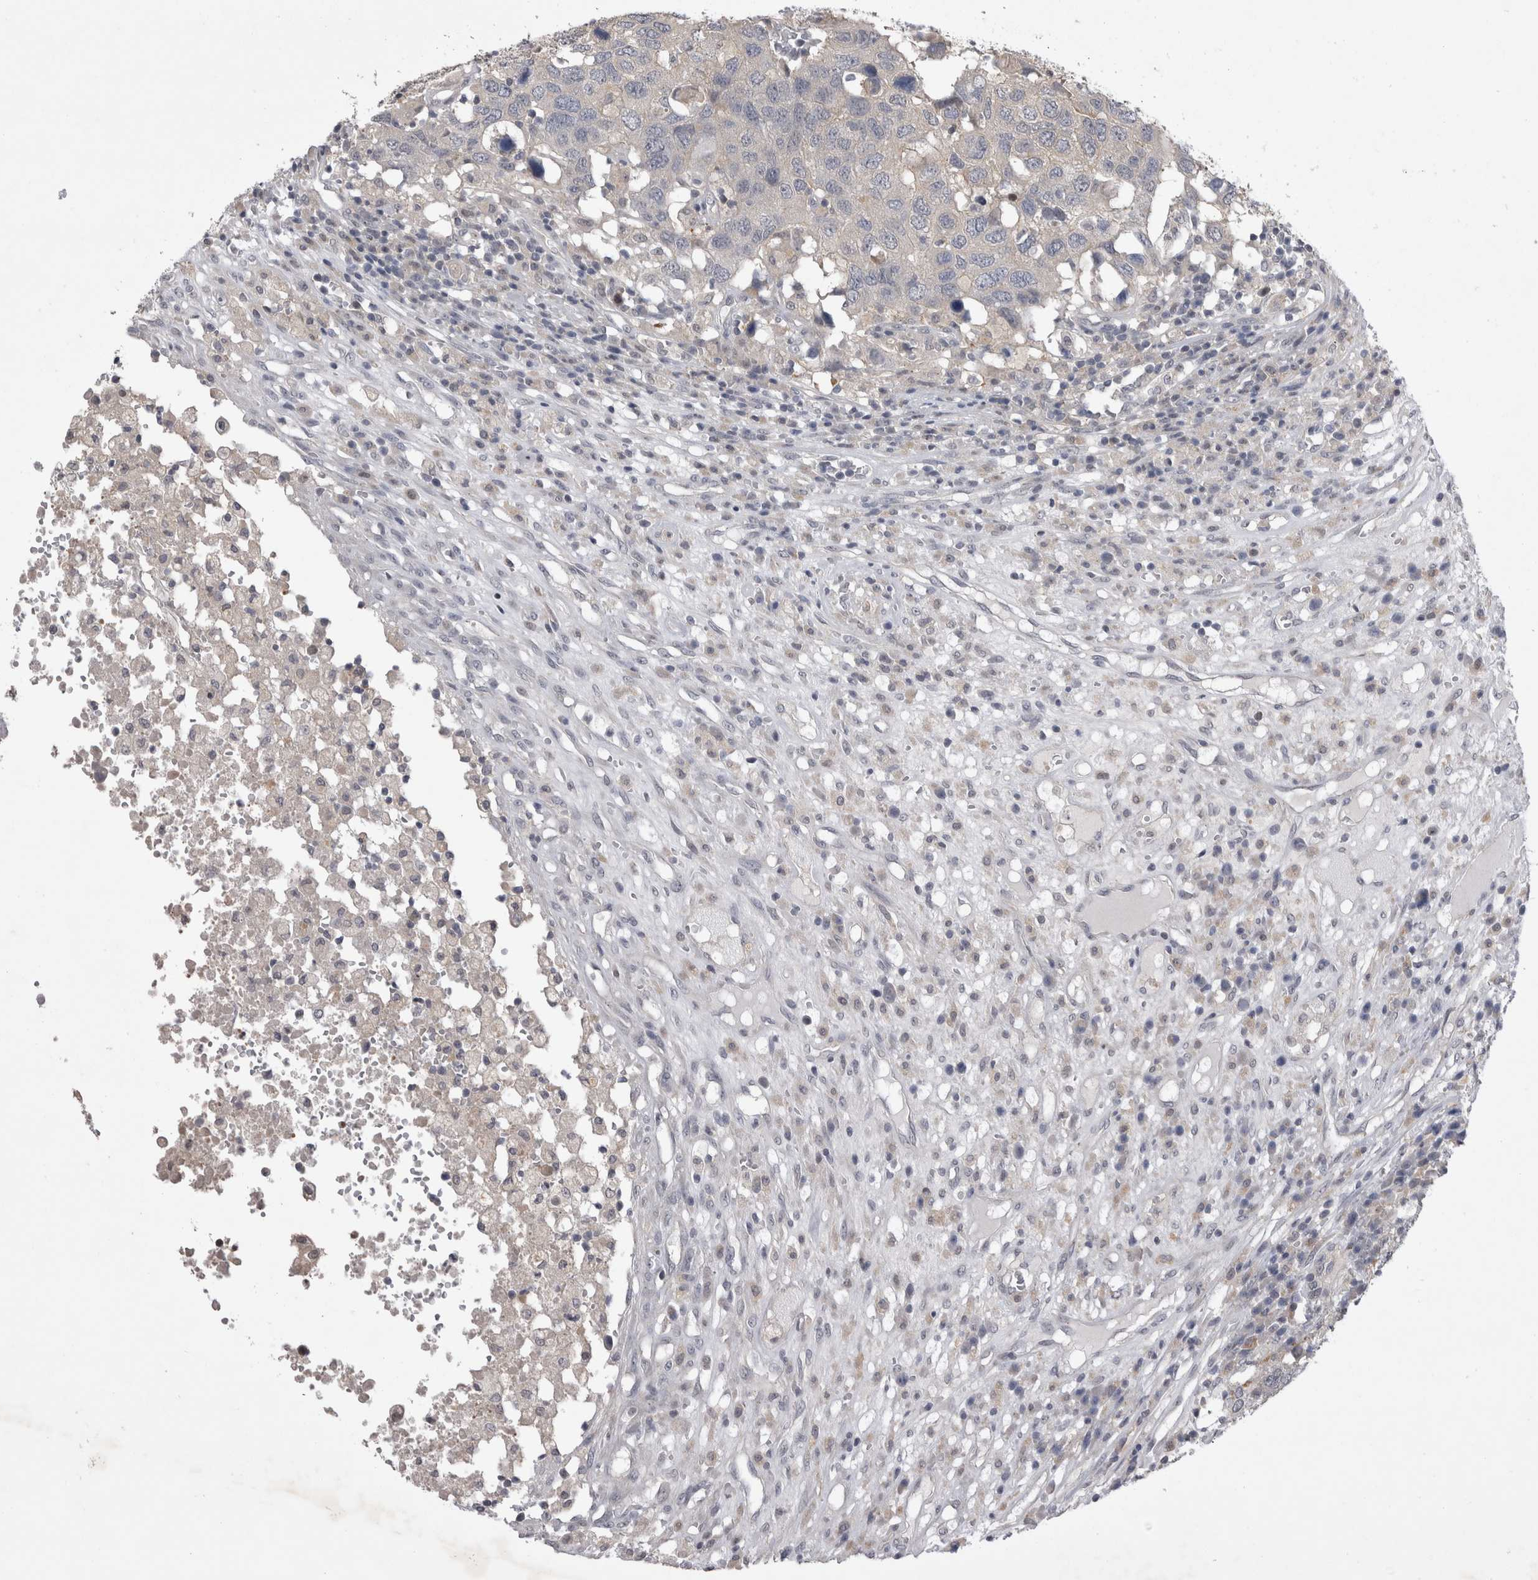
{"staining": {"intensity": "negative", "quantity": "none", "location": "none"}, "tissue": "head and neck cancer", "cell_type": "Tumor cells", "image_type": "cancer", "snomed": [{"axis": "morphology", "description": "Squamous cell carcinoma, NOS"}, {"axis": "topography", "description": "Head-Neck"}], "caption": "A micrograph of human head and neck squamous cell carcinoma is negative for staining in tumor cells.", "gene": "CTBS", "patient": {"sex": "male", "age": 66}}